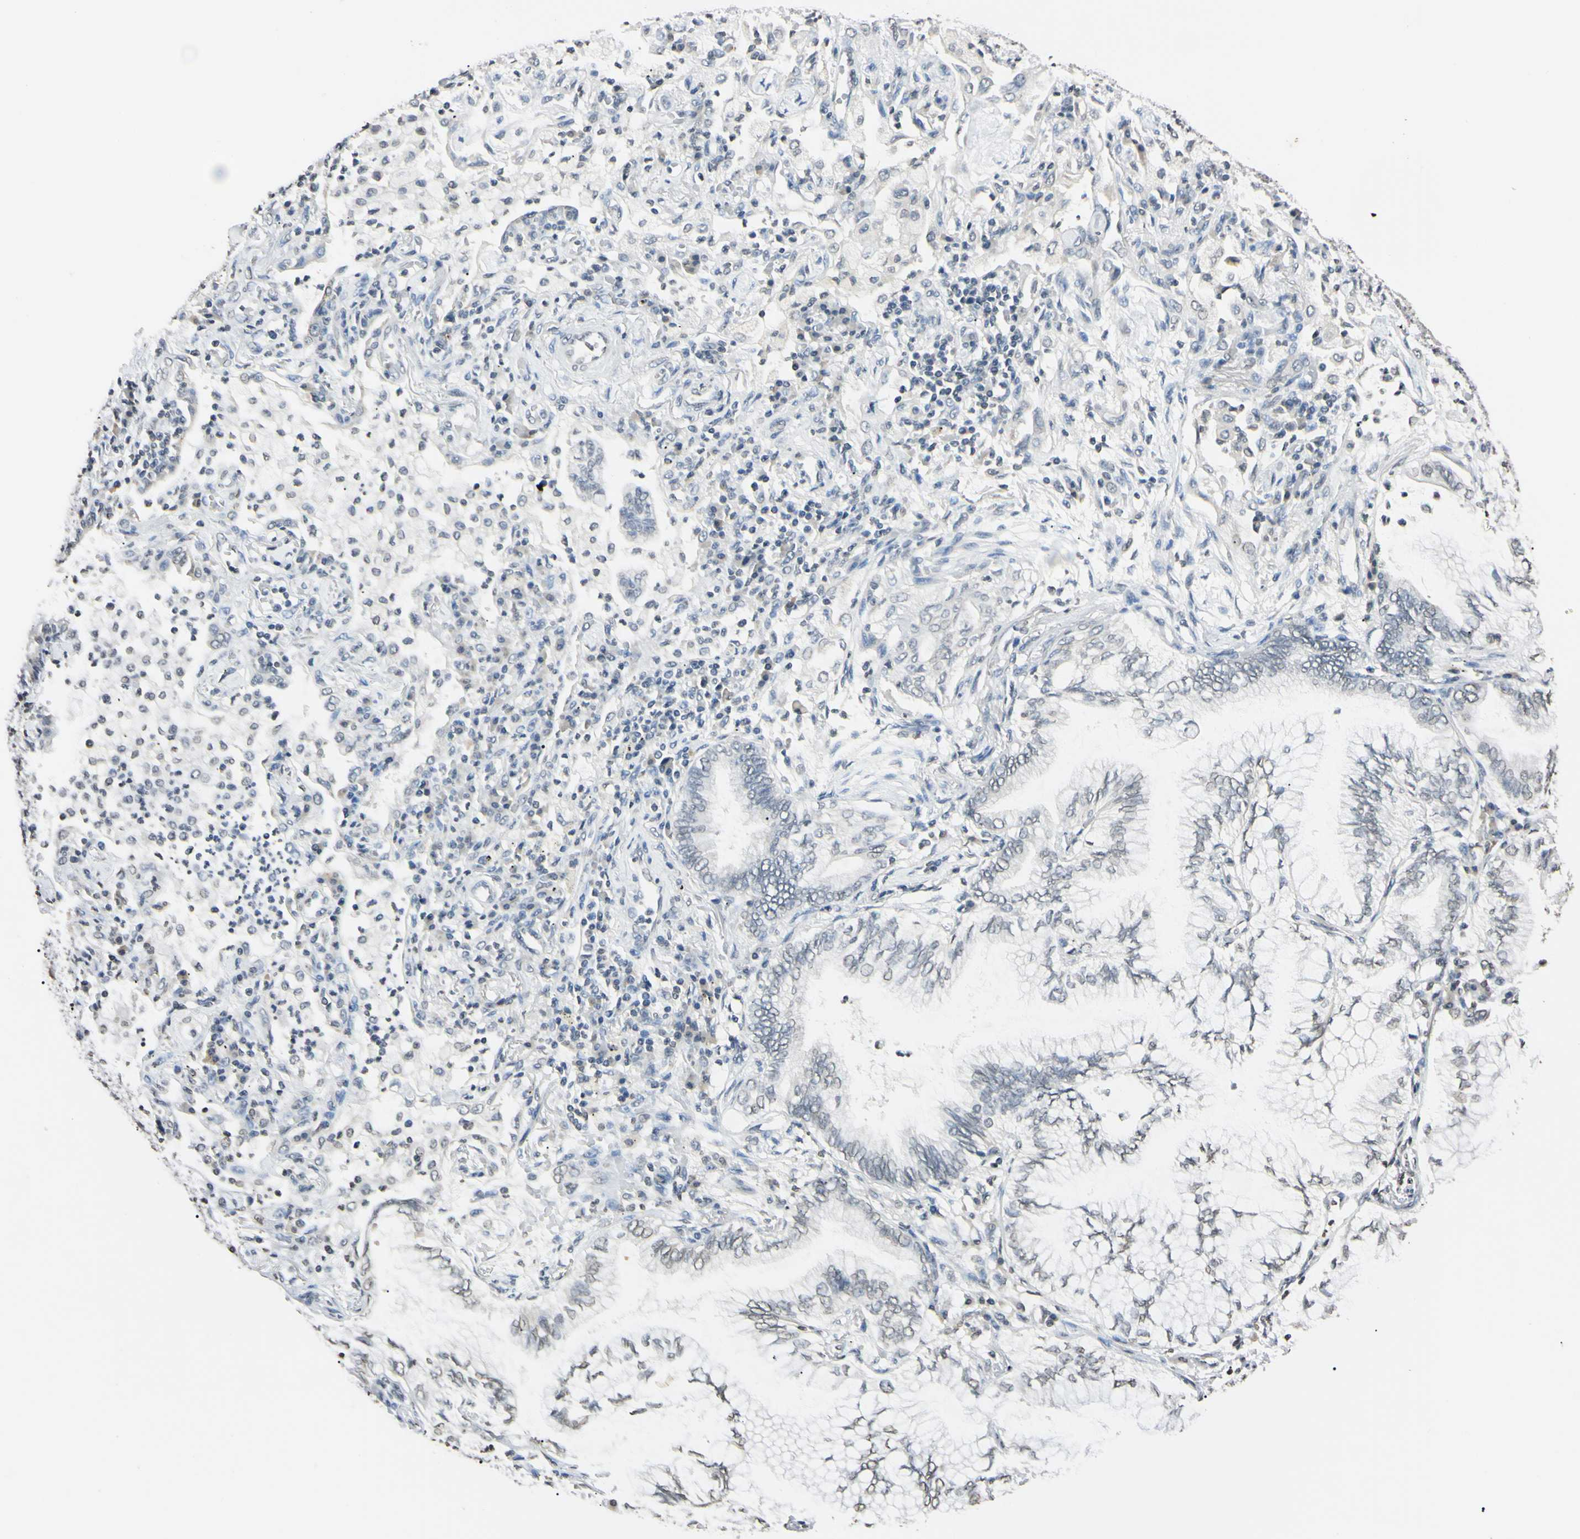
{"staining": {"intensity": "weak", "quantity": "<25%", "location": "nuclear"}, "tissue": "lung cancer", "cell_type": "Tumor cells", "image_type": "cancer", "snomed": [{"axis": "morphology", "description": "Normal tissue, NOS"}, {"axis": "morphology", "description": "Adenocarcinoma, NOS"}, {"axis": "topography", "description": "Bronchus"}, {"axis": "topography", "description": "Lung"}], "caption": "A micrograph of adenocarcinoma (lung) stained for a protein reveals no brown staining in tumor cells. (Brightfield microscopy of DAB (3,3'-diaminobenzidine) immunohistochemistry (IHC) at high magnification).", "gene": "CDC45", "patient": {"sex": "female", "age": 70}}